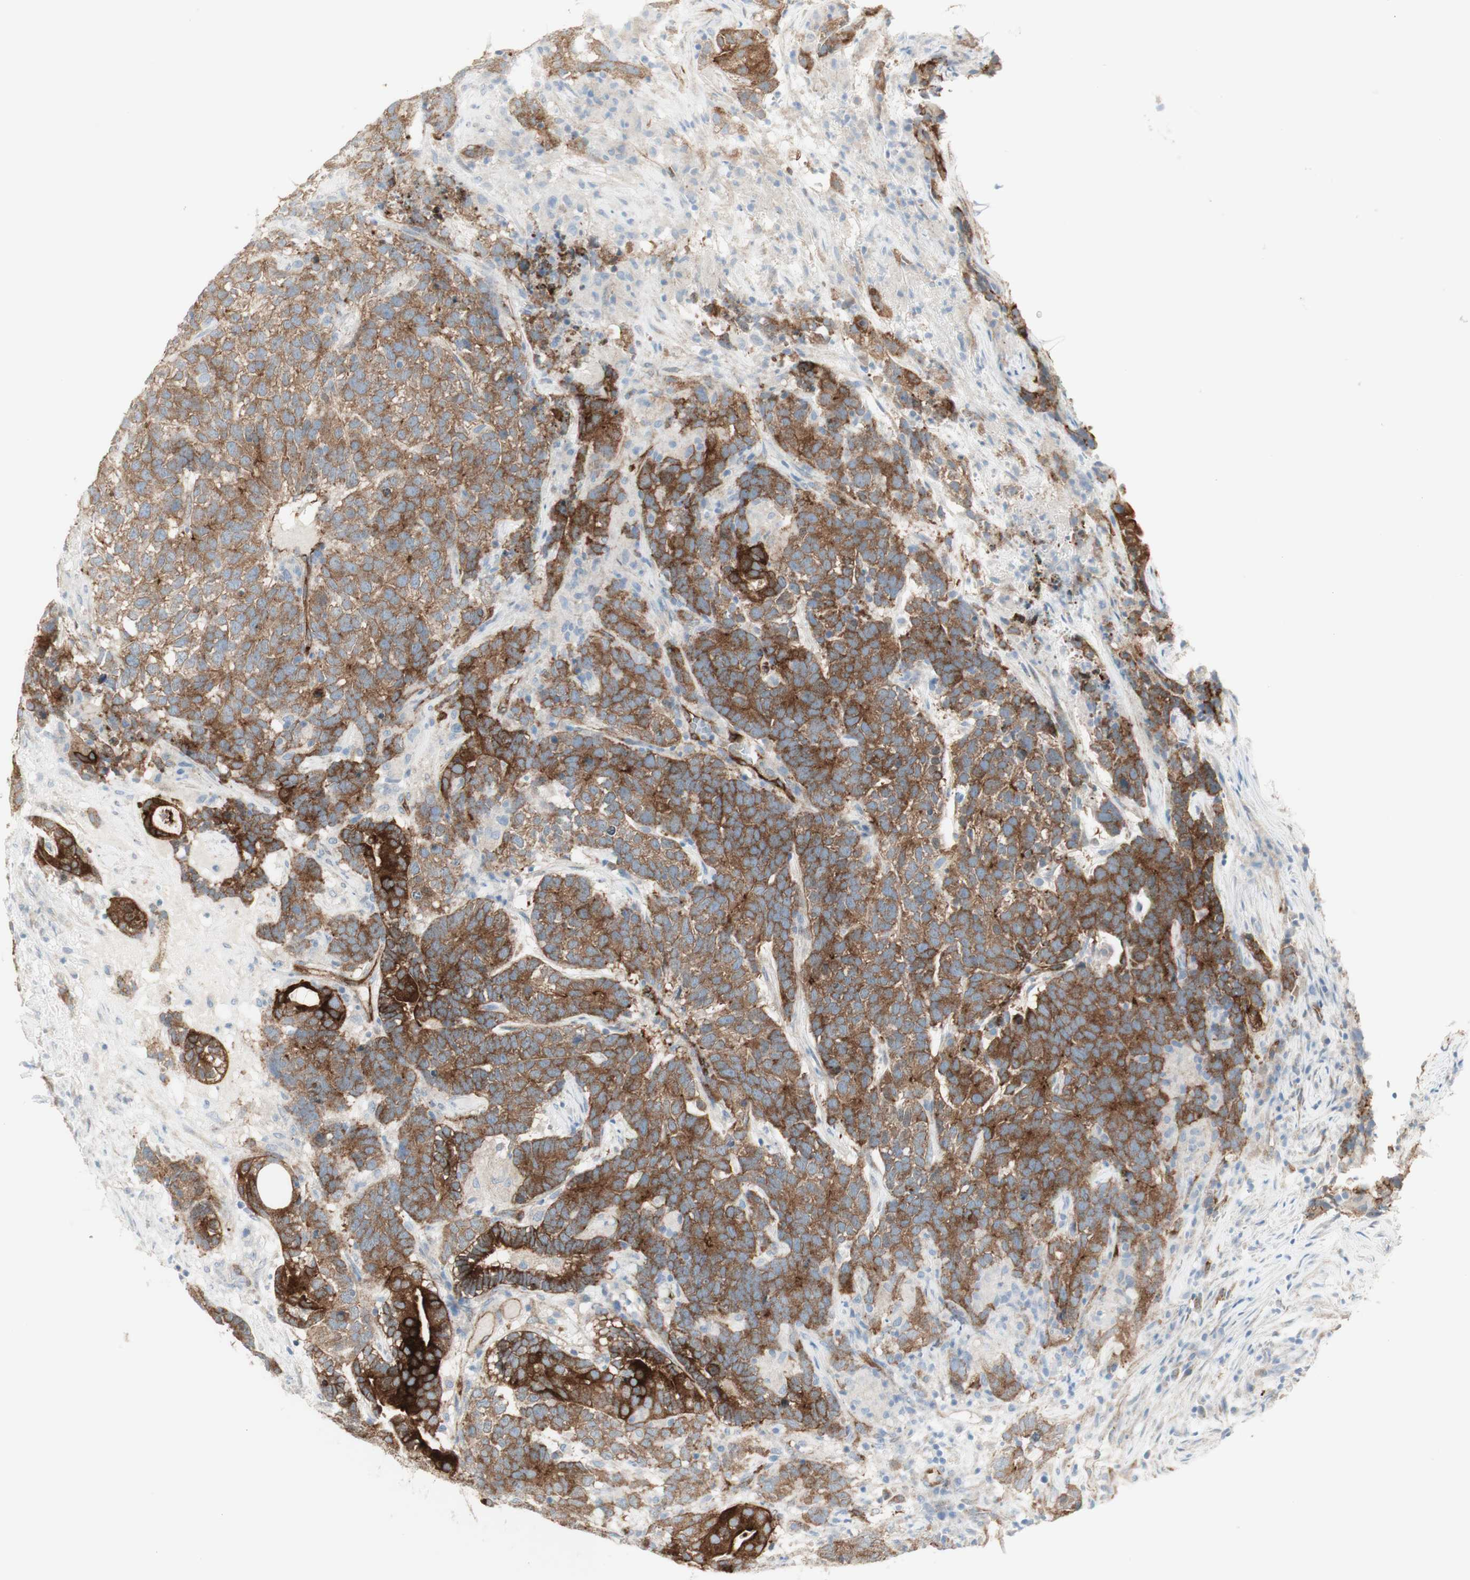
{"staining": {"intensity": "moderate", "quantity": "25%-75%", "location": "cytoplasmic/membranous"}, "tissue": "testis cancer", "cell_type": "Tumor cells", "image_type": "cancer", "snomed": [{"axis": "morphology", "description": "Carcinoma, Embryonal, NOS"}, {"axis": "topography", "description": "Testis"}], "caption": "This is an image of immunohistochemistry staining of embryonal carcinoma (testis), which shows moderate staining in the cytoplasmic/membranous of tumor cells.", "gene": "MYO6", "patient": {"sex": "male", "age": 26}}